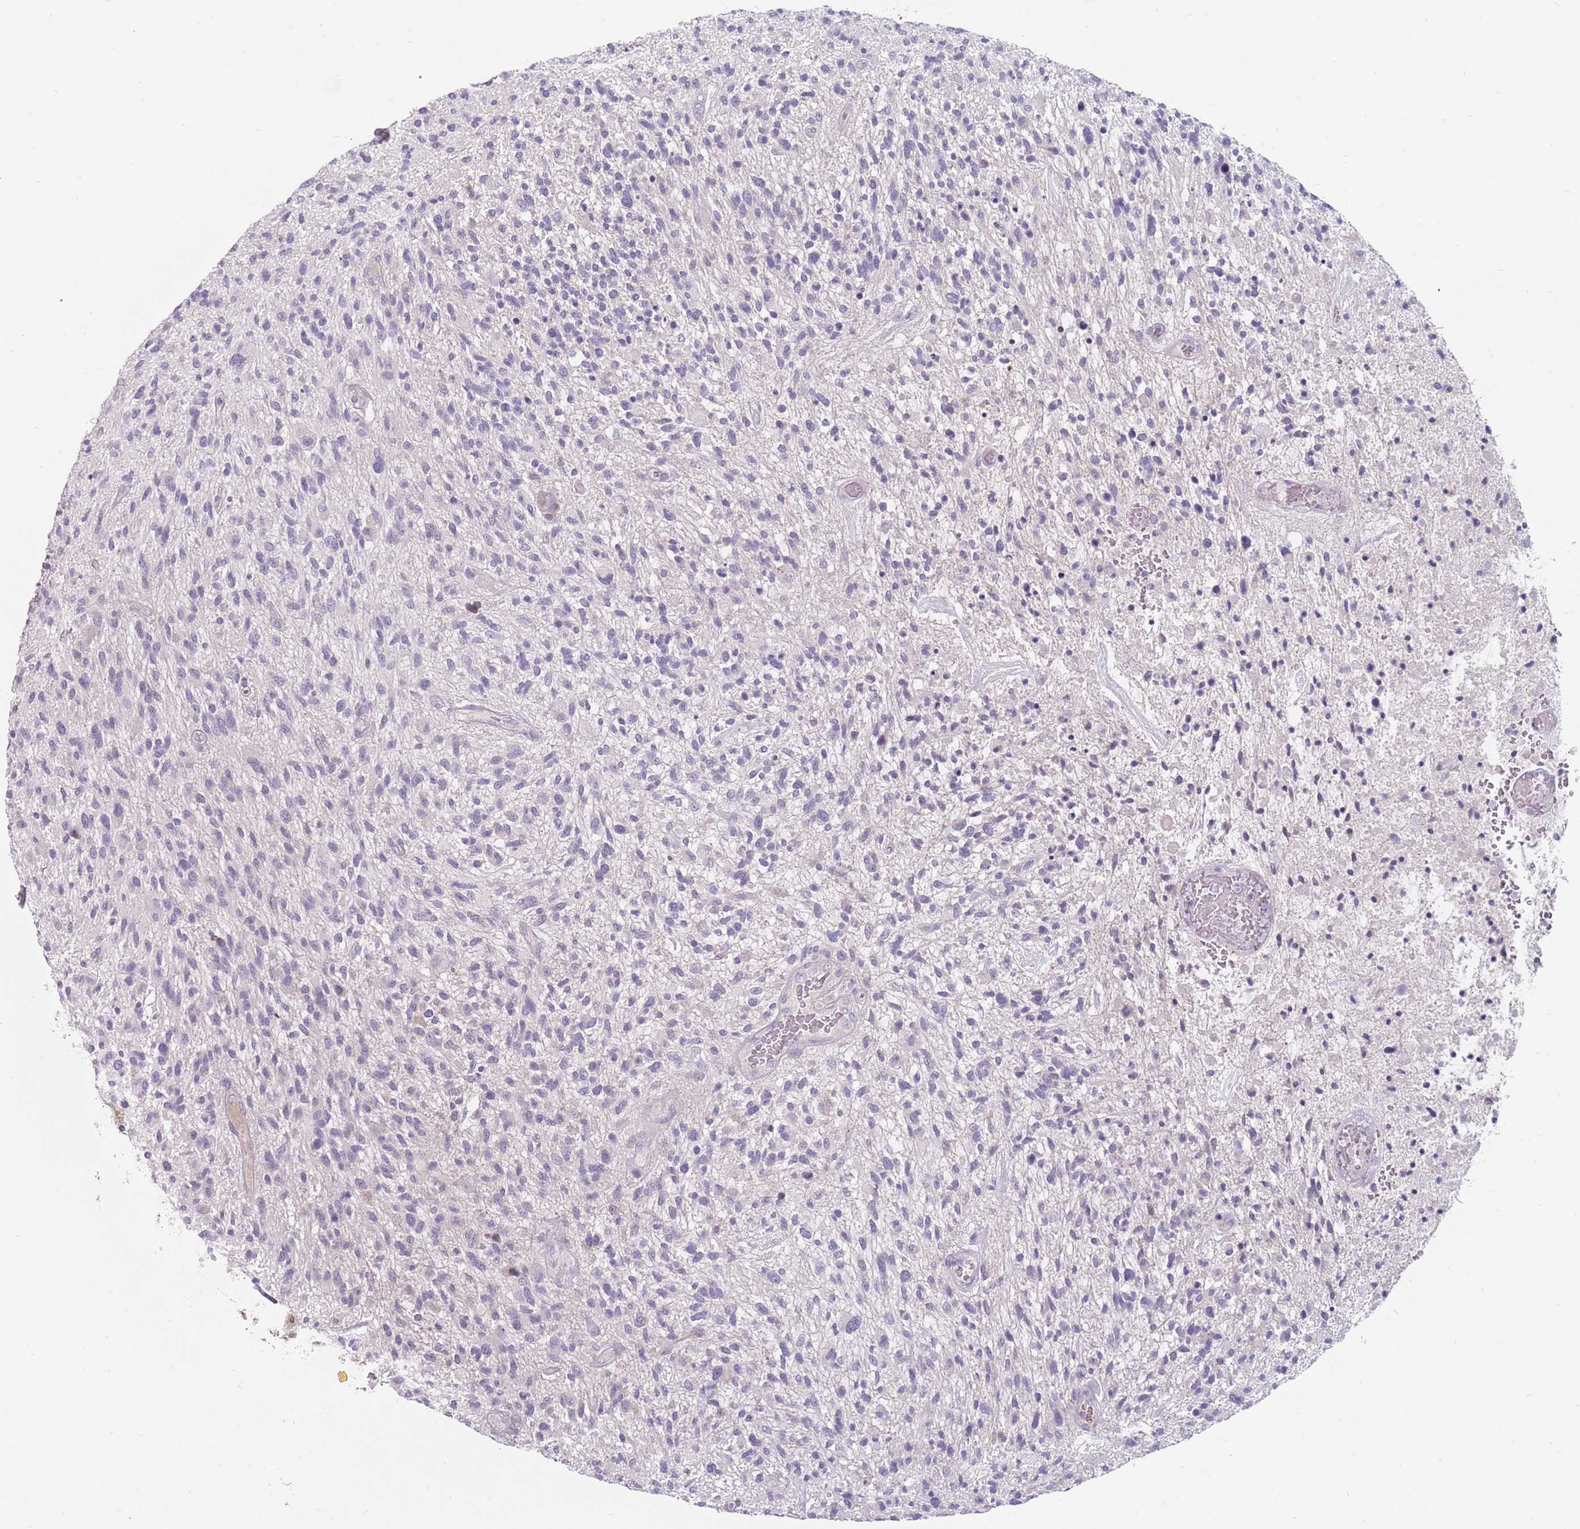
{"staining": {"intensity": "negative", "quantity": "none", "location": "none"}, "tissue": "glioma", "cell_type": "Tumor cells", "image_type": "cancer", "snomed": [{"axis": "morphology", "description": "Glioma, malignant, High grade"}, {"axis": "topography", "description": "Brain"}], "caption": "High-grade glioma (malignant) stained for a protein using immunohistochemistry (IHC) demonstrates no staining tumor cells.", "gene": "DDX4", "patient": {"sex": "male", "age": 47}}